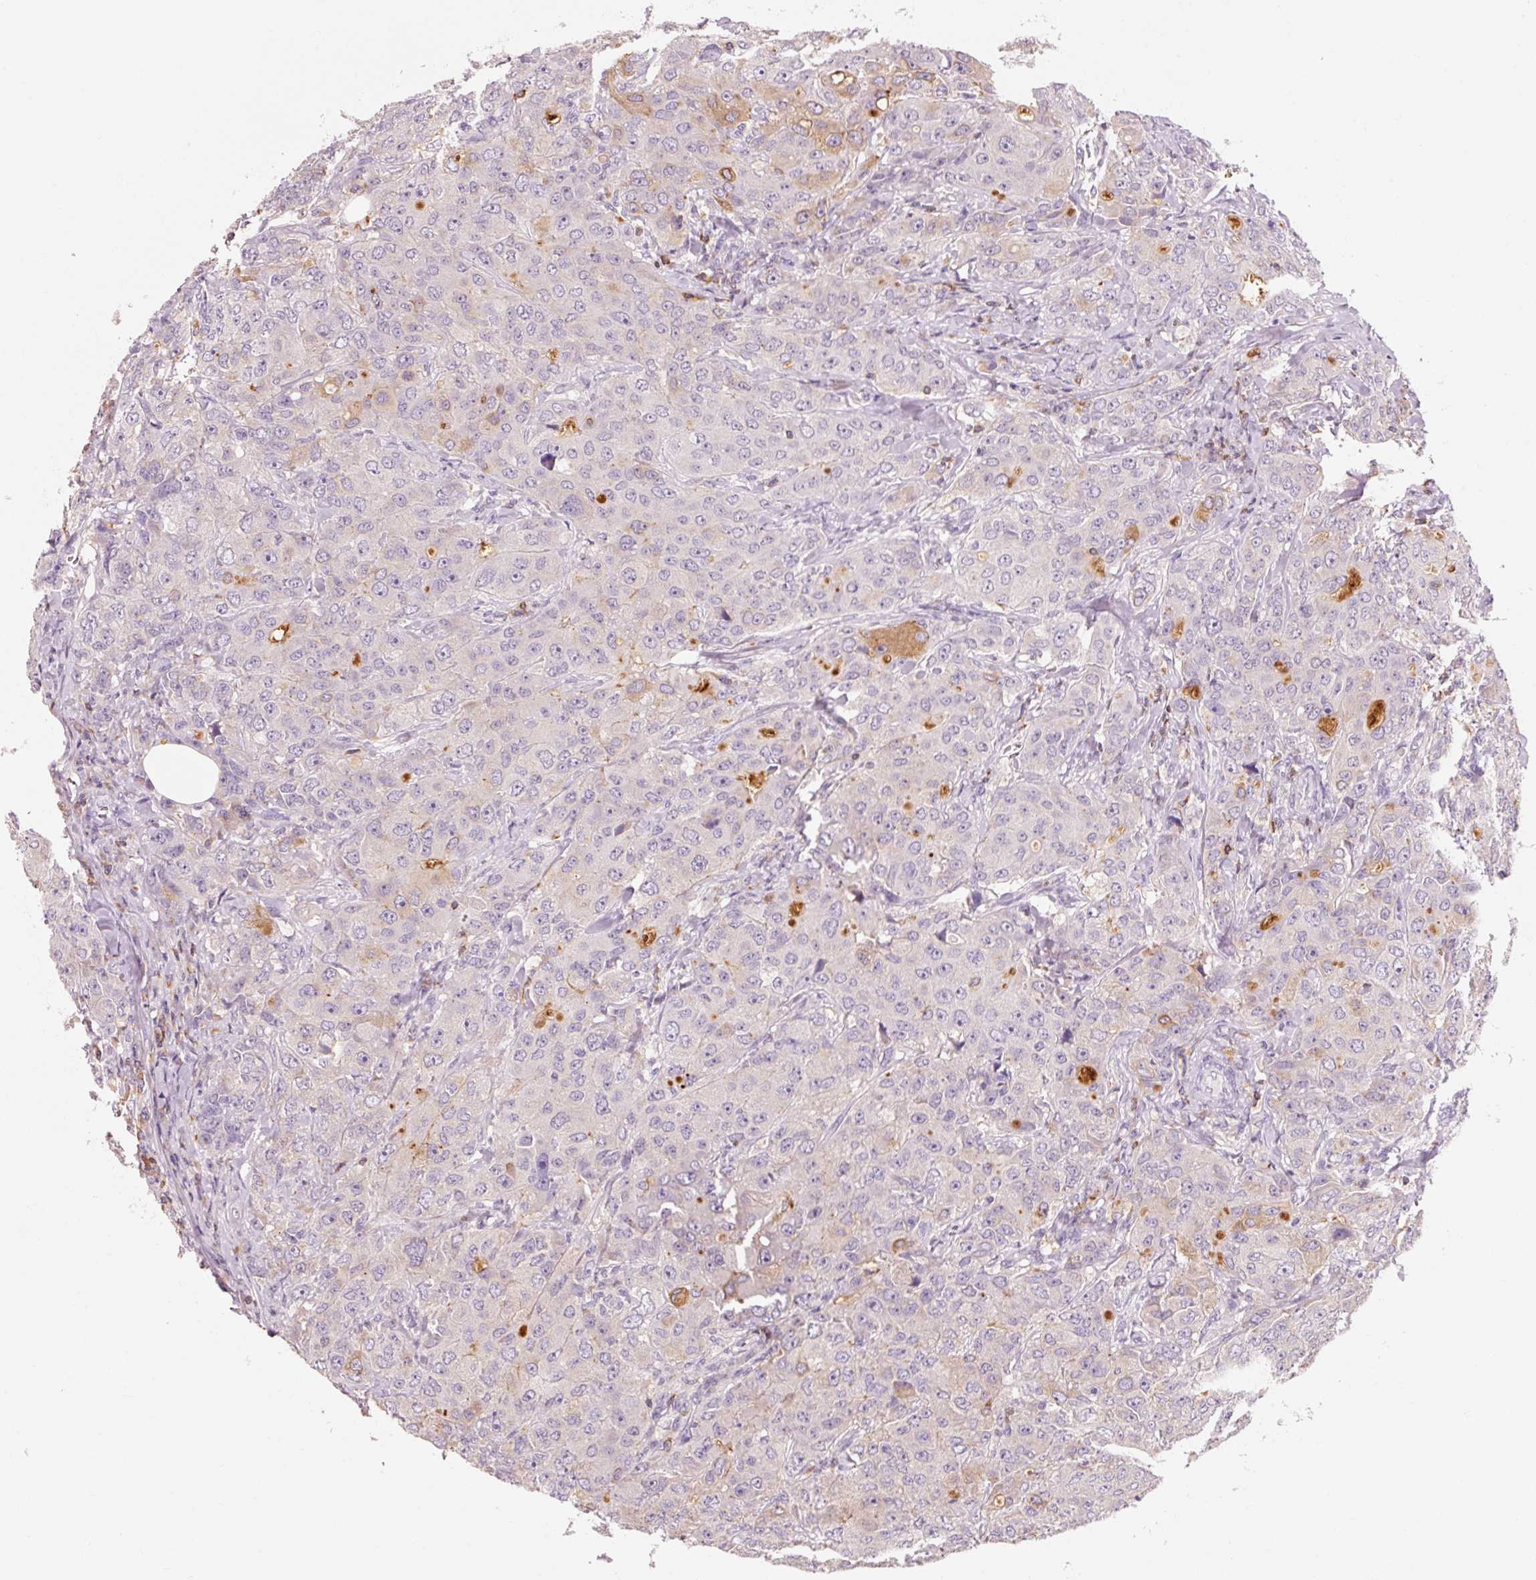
{"staining": {"intensity": "negative", "quantity": "none", "location": "none"}, "tissue": "breast cancer", "cell_type": "Tumor cells", "image_type": "cancer", "snomed": [{"axis": "morphology", "description": "Duct carcinoma"}, {"axis": "topography", "description": "Breast"}], "caption": "The histopathology image shows no significant positivity in tumor cells of breast invasive ductal carcinoma.", "gene": "OR8K1", "patient": {"sex": "female", "age": 43}}